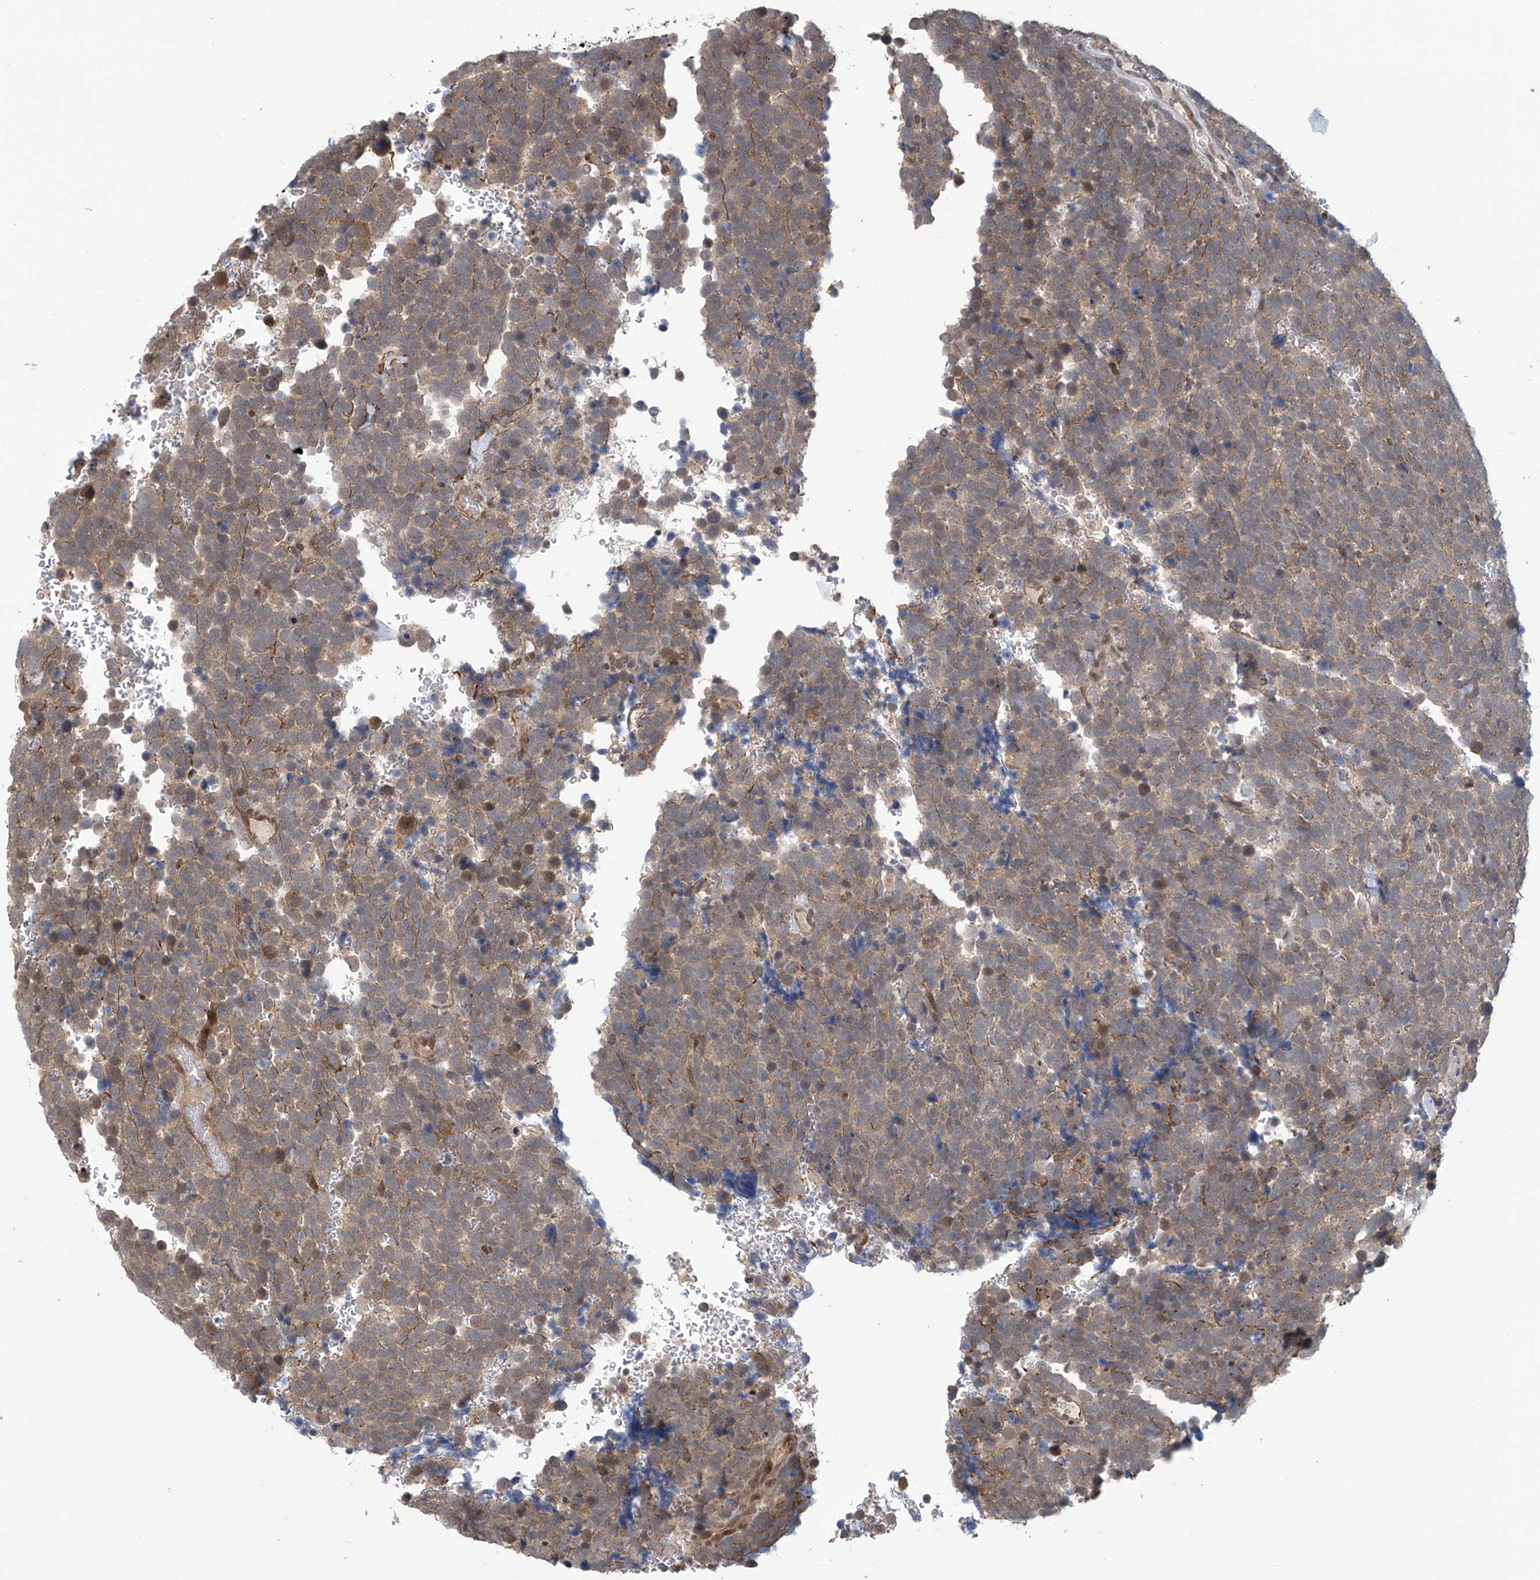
{"staining": {"intensity": "weak", "quantity": ">75%", "location": "cytoplasmic/membranous"}, "tissue": "urothelial cancer", "cell_type": "Tumor cells", "image_type": "cancer", "snomed": [{"axis": "morphology", "description": "Urothelial carcinoma, High grade"}, {"axis": "topography", "description": "Urinary bladder"}], "caption": "Tumor cells reveal low levels of weak cytoplasmic/membranous staining in approximately >75% of cells in urothelial cancer.", "gene": "ABHD13", "patient": {"sex": "female", "age": 82}}